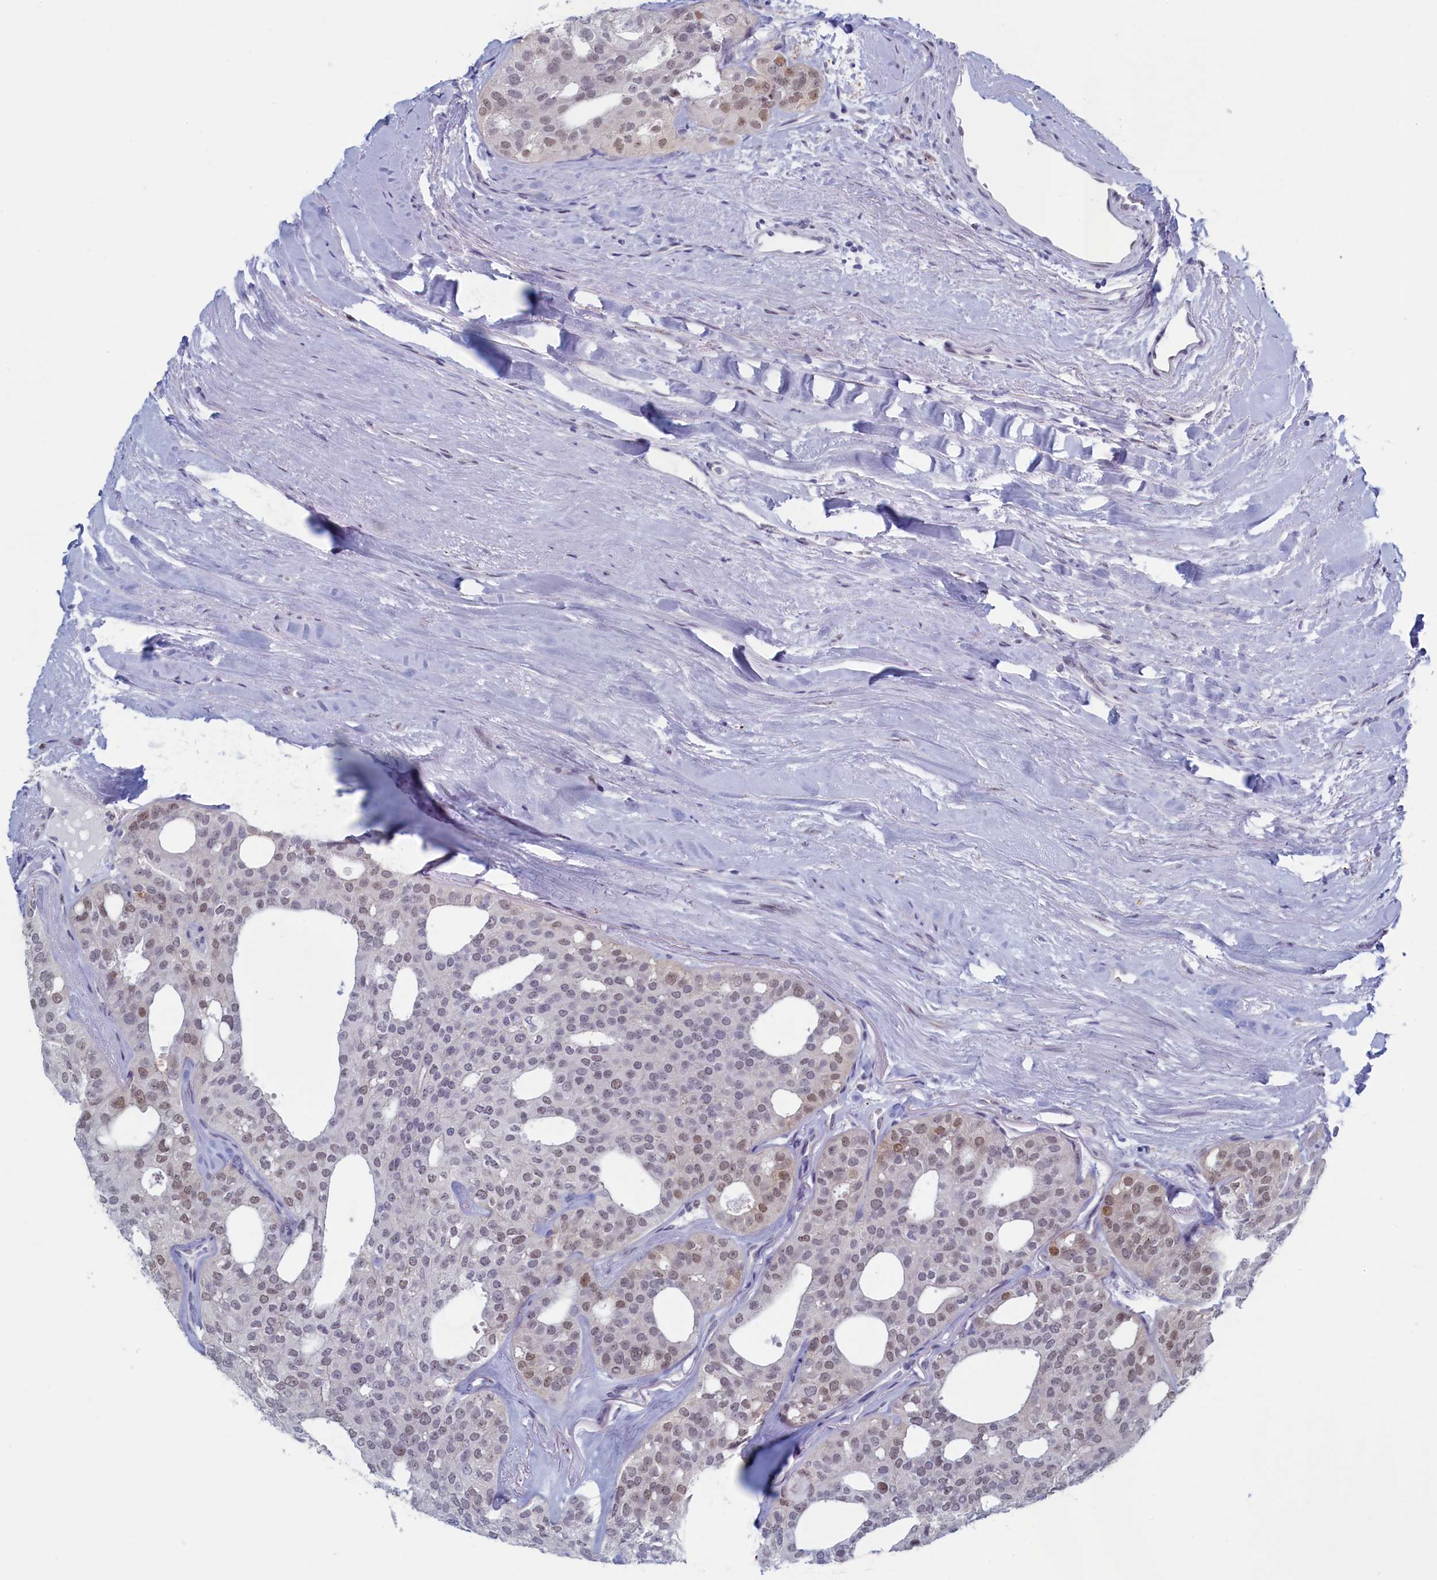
{"staining": {"intensity": "moderate", "quantity": "<25%", "location": "nuclear"}, "tissue": "thyroid cancer", "cell_type": "Tumor cells", "image_type": "cancer", "snomed": [{"axis": "morphology", "description": "Follicular adenoma carcinoma, NOS"}, {"axis": "topography", "description": "Thyroid gland"}], "caption": "Immunohistochemistry (IHC) of human thyroid follicular adenoma carcinoma demonstrates low levels of moderate nuclear staining in about <25% of tumor cells. The protein of interest is shown in brown color, while the nuclei are stained blue.", "gene": "WDR76", "patient": {"sex": "male", "age": 75}}